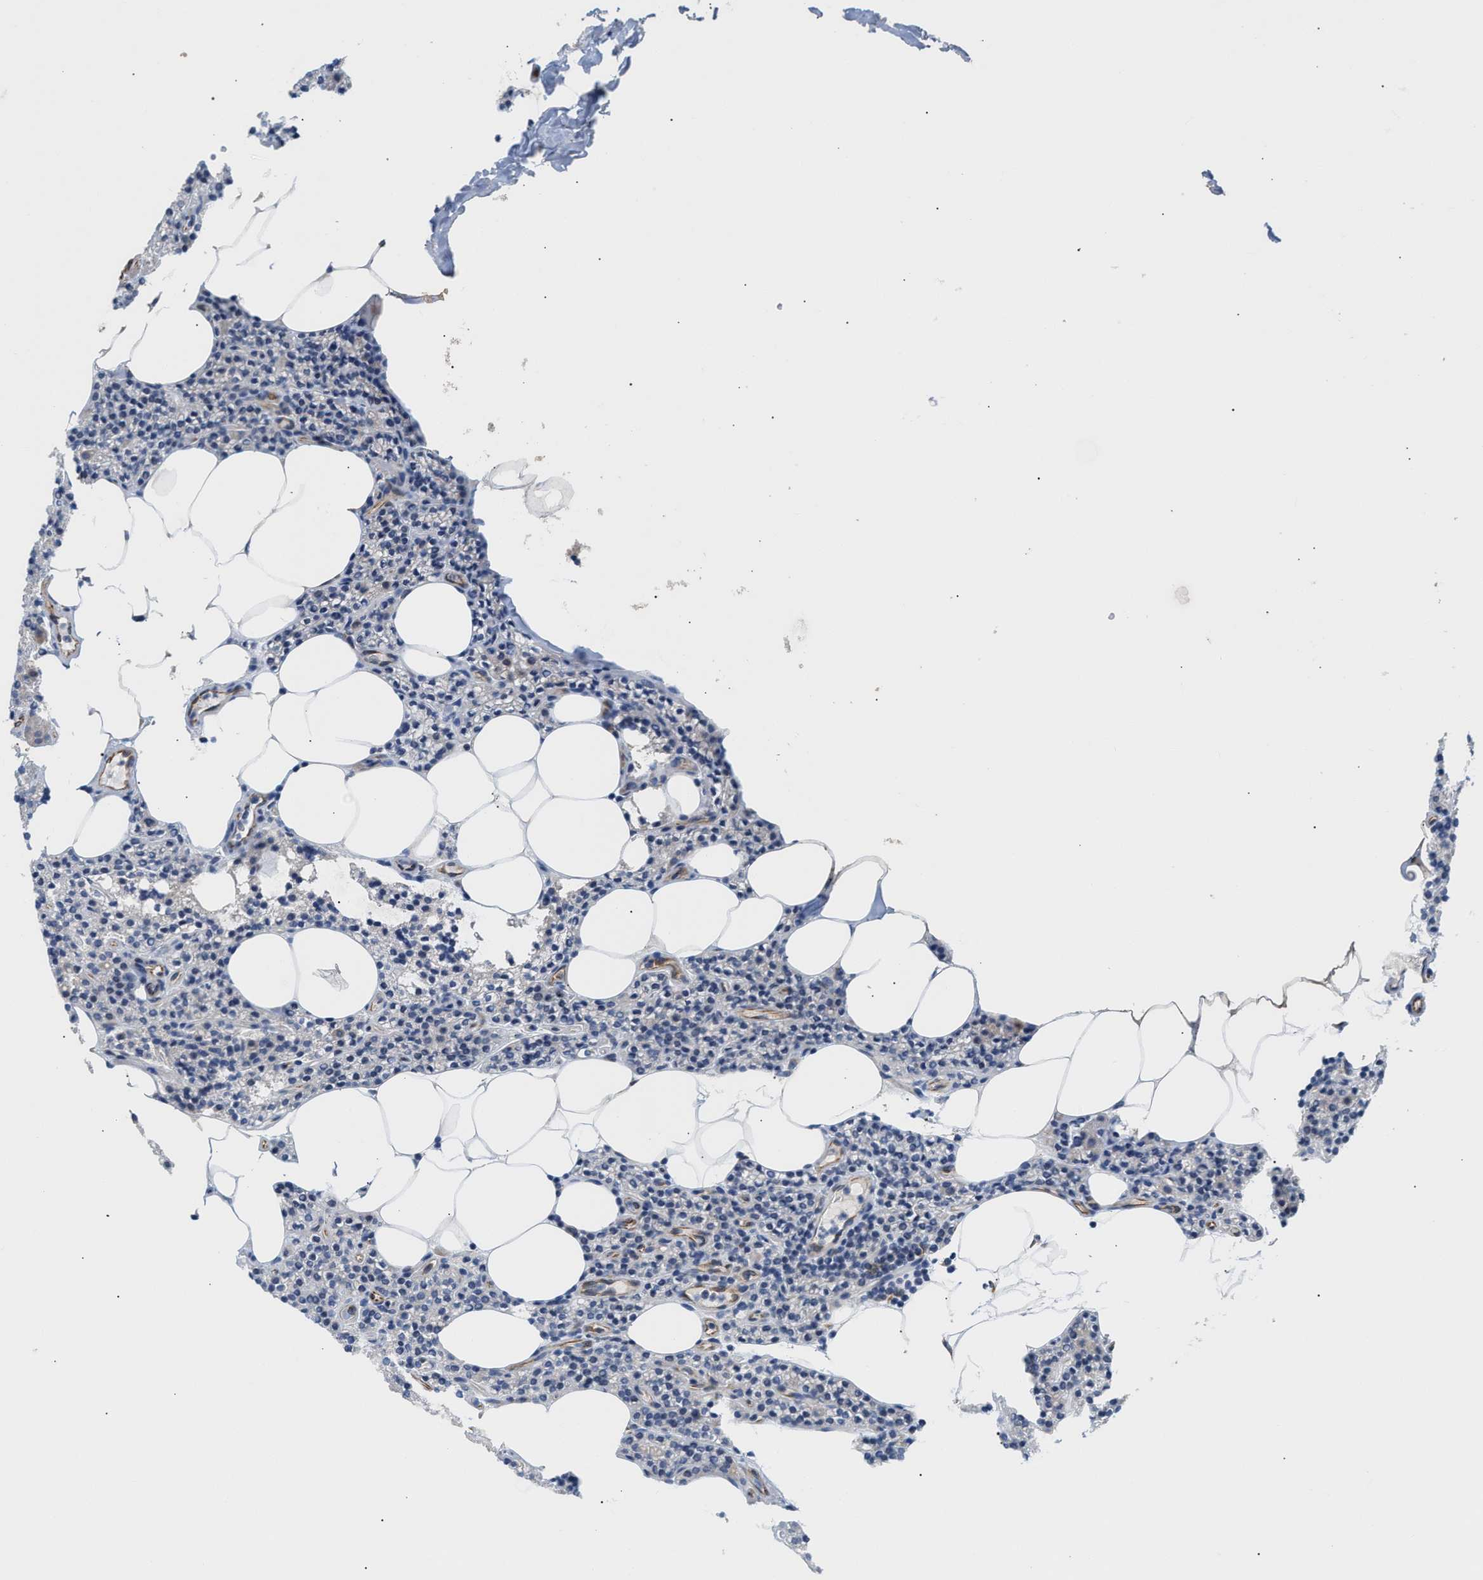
{"staining": {"intensity": "weak", "quantity": "<25%", "location": "cytoplasmic/membranous"}, "tissue": "parathyroid gland", "cell_type": "Glandular cells", "image_type": "normal", "snomed": [{"axis": "morphology", "description": "Normal tissue, NOS"}, {"axis": "morphology", "description": "Adenoma, NOS"}, {"axis": "topography", "description": "Parathyroid gland"}], "caption": "Immunohistochemical staining of unremarkable parathyroid gland demonstrates no significant staining in glandular cells. Nuclei are stained in blue.", "gene": "TFPI", "patient": {"sex": "female", "age": 70}}